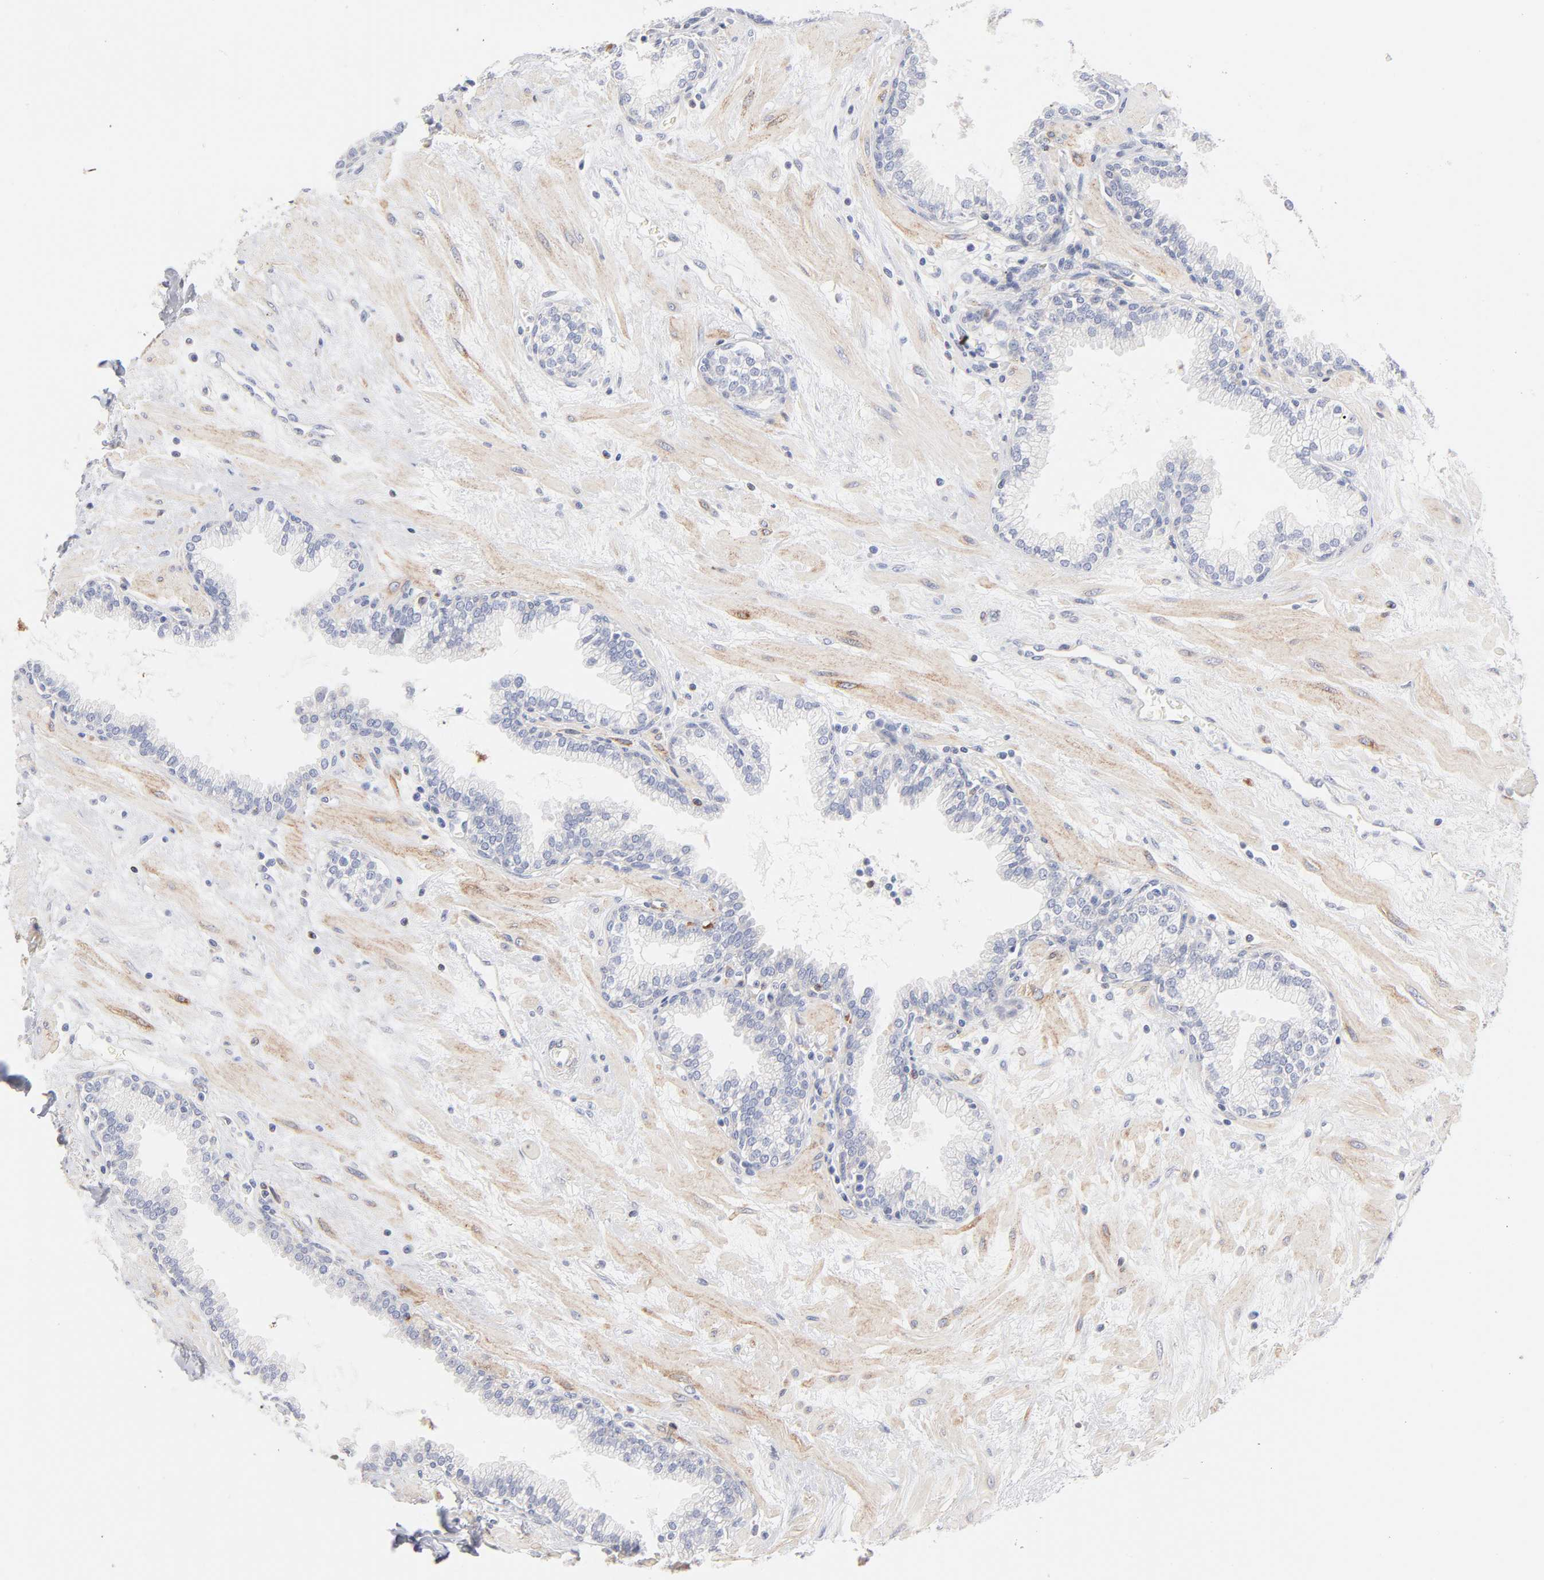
{"staining": {"intensity": "negative", "quantity": "none", "location": "none"}, "tissue": "prostate", "cell_type": "Glandular cells", "image_type": "normal", "snomed": [{"axis": "morphology", "description": "Normal tissue, NOS"}, {"axis": "topography", "description": "Prostate"}], "caption": "The image shows no staining of glandular cells in normal prostate.", "gene": "MID1", "patient": {"sex": "male", "age": 64}}